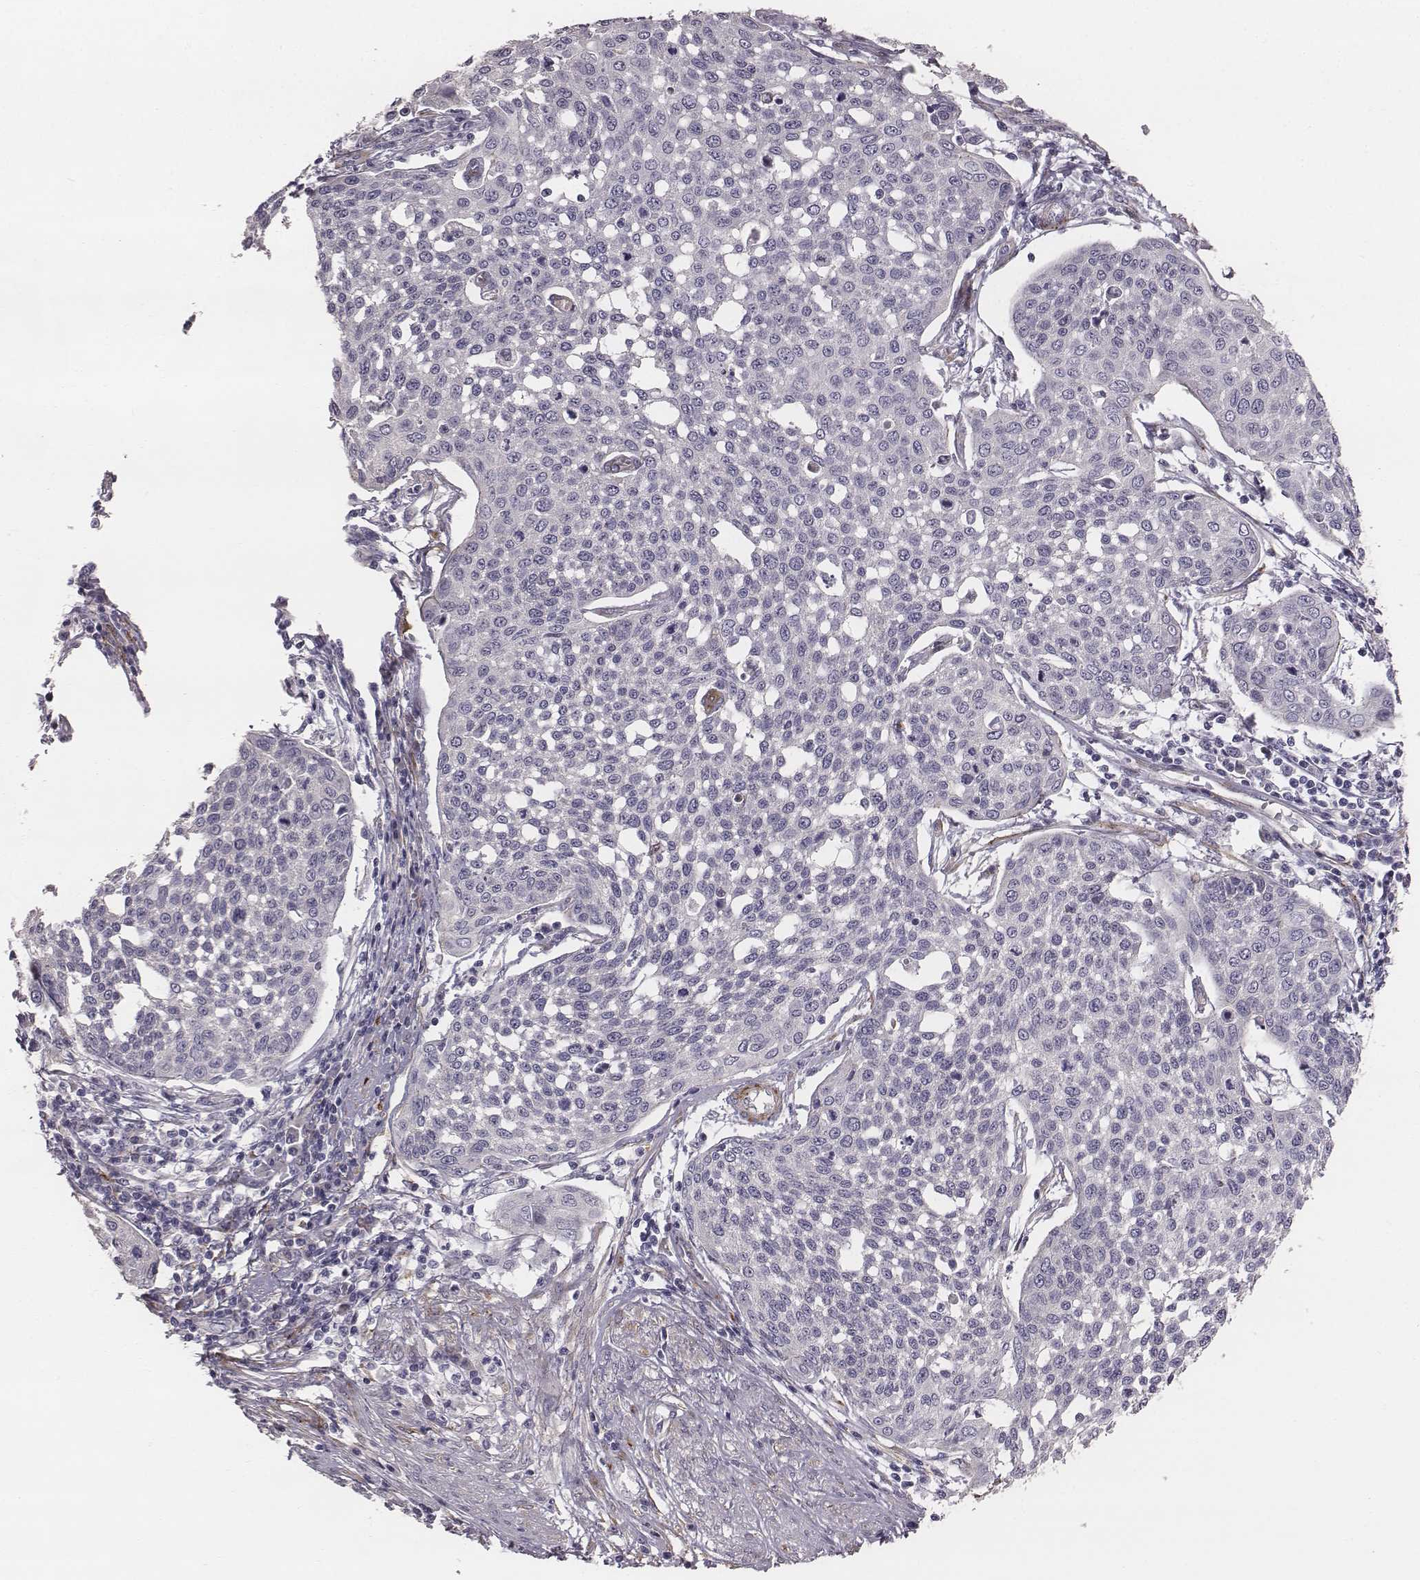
{"staining": {"intensity": "negative", "quantity": "none", "location": "none"}, "tissue": "cervical cancer", "cell_type": "Tumor cells", "image_type": "cancer", "snomed": [{"axis": "morphology", "description": "Squamous cell carcinoma, NOS"}, {"axis": "topography", "description": "Cervix"}], "caption": "A micrograph of cervical cancer (squamous cell carcinoma) stained for a protein shows no brown staining in tumor cells.", "gene": "PRKCZ", "patient": {"sex": "female", "age": 34}}